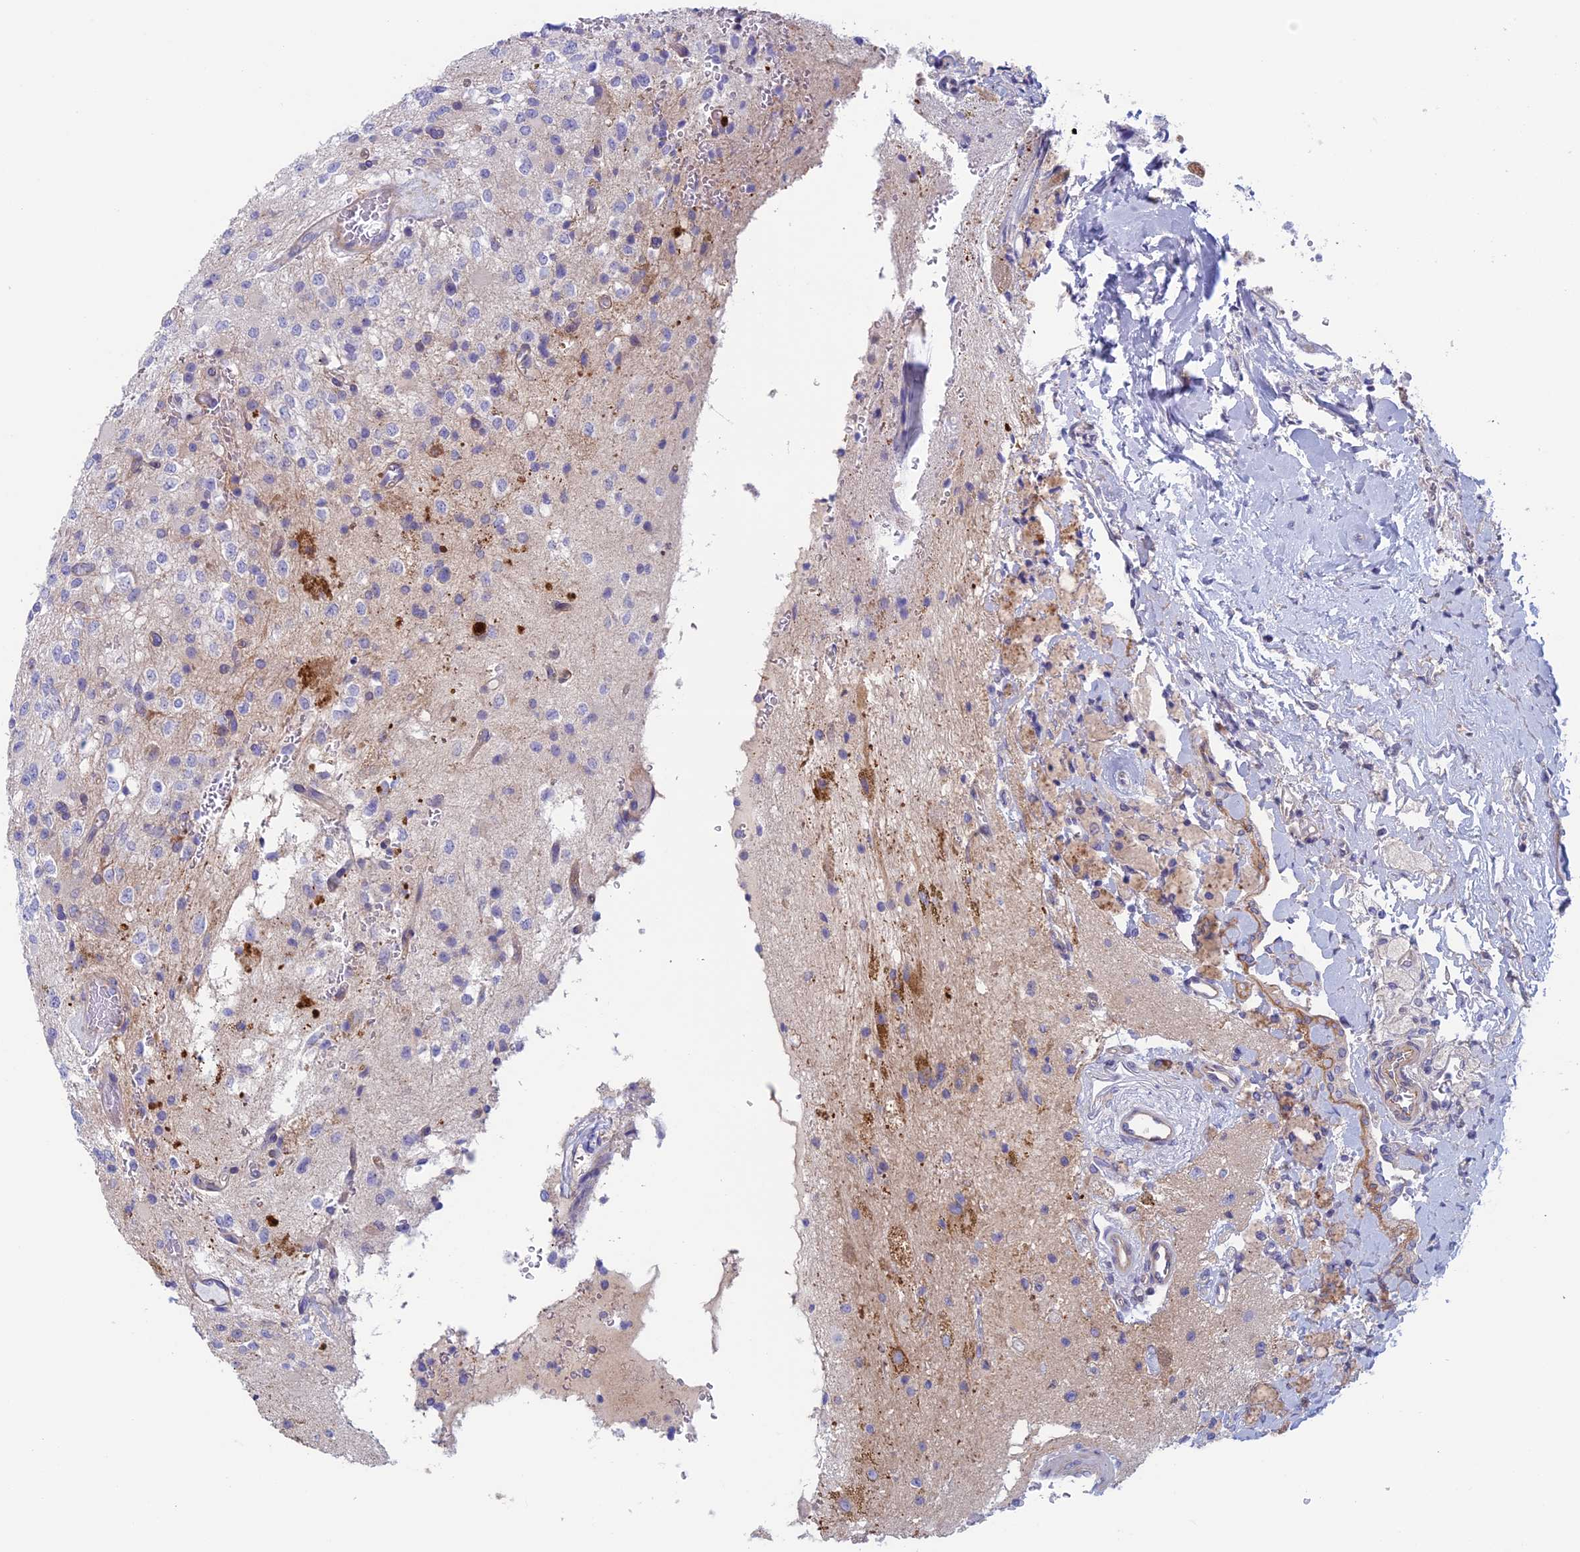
{"staining": {"intensity": "negative", "quantity": "none", "location": "none"}, "tissue": "glioma", "cell_type": "Tumor cells", "image_type": "cancer", "snomed": [{"axis": "morphology", "description": "Glioma, malignant, High grade"}, {"axis": "topography", "description": "Brain"}], "caption": "IHC image of neoplastic tissue: malignant glioma (high-grade) stained with DAB (3,3'-diaminobenzidine) displays no significant protein positivity in tumor cells. (Stains: DAB (3,3'-diaminobenzidine) immunohistochemistry (IHC) with hematoxylin counter stain, Microscopy: brightfield microscopy at high magnification).", "gene": "CNOT6L", "patient": {"sex": "male", "age": 34}}